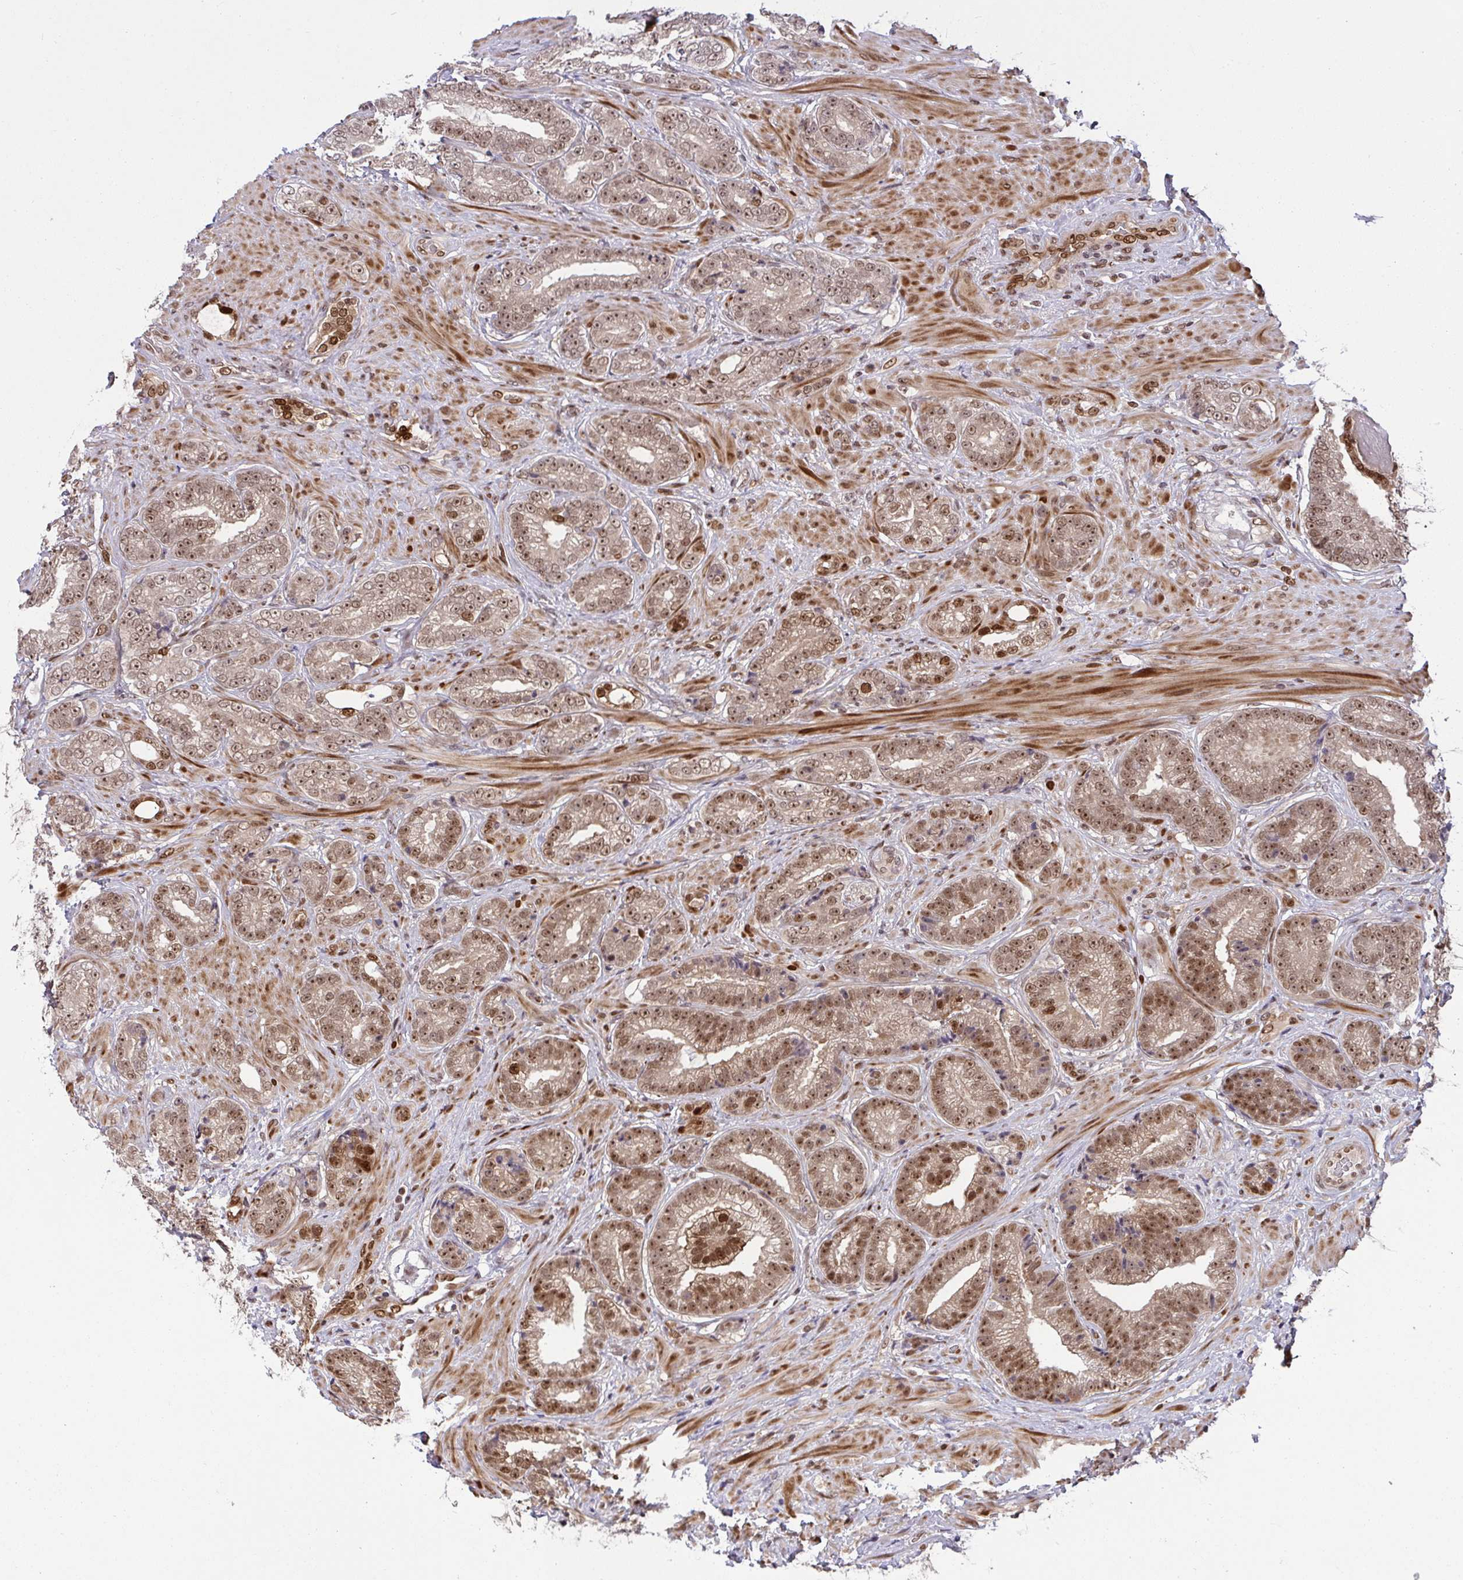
{"staining": {"intensity": "moderate", "quantity": ">75%", "location": "nuclear"}, "tissue": "prostate cancer", "cell_type": "Tumor cells", "image_type": "cancer", "snomed": [{"axis": "morphology", "description": "Adenocarcinoma, Low grade"}, {"axis": "topography", "description": "Prostate"}], "caption": "Prostate low-grade adenocarcinoma tissue exhibits moderate nuclear expression in approximately >75% of tumor cells (DAB (3,3'-diaminobenzidine) = brown stain, brightfield microscopy at high magnification).", "gene": "UXT", "patient": {"sex": "male", "age": 61}}